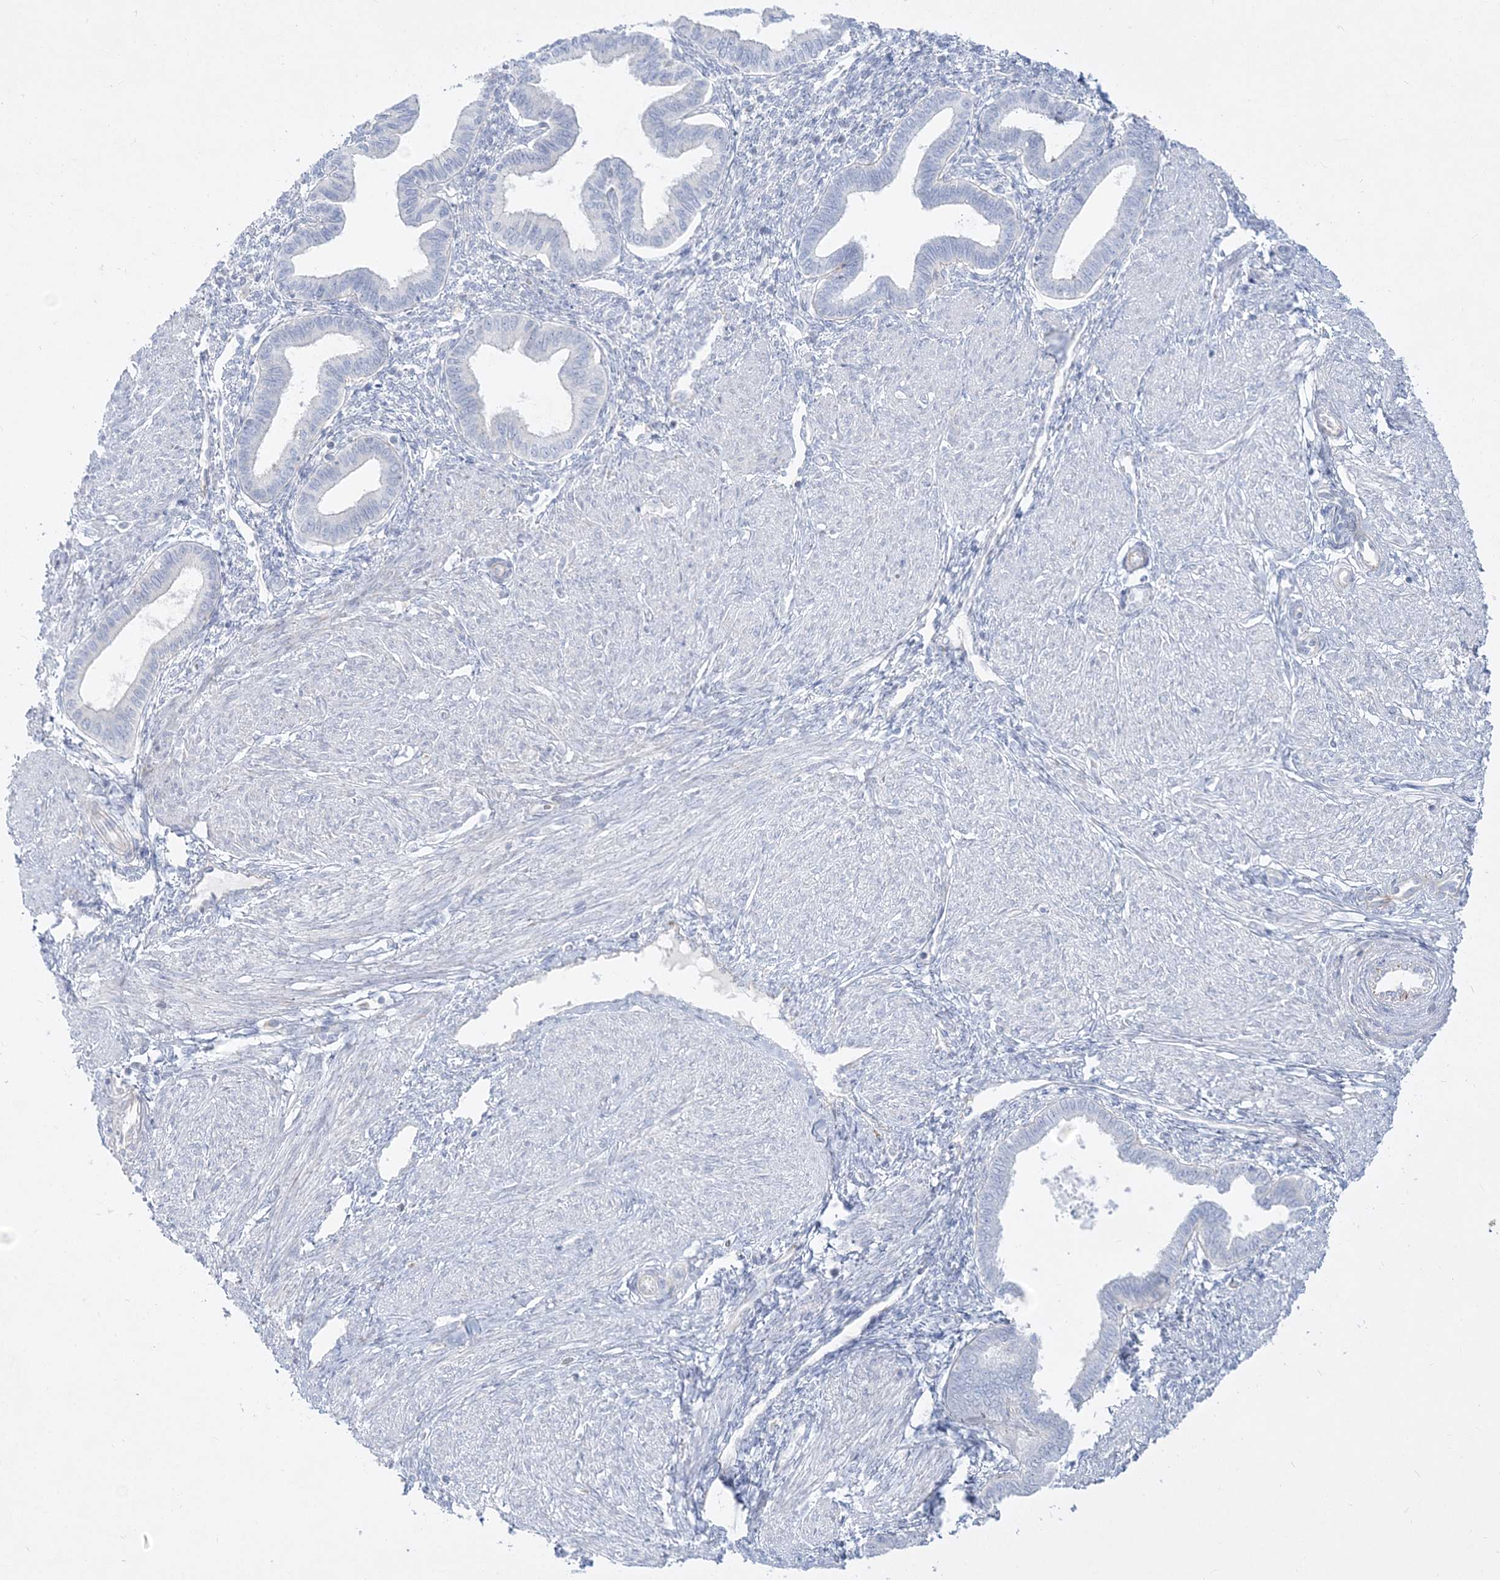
{"staining": {"intensity": "negative", "quantity": "none", "location": "none"}, "tissue": "endometrium", "cell_type": "Cells in endometrial stroma", "image_type": "normal", "snomed": [{"axis": "morphology", "description": "Normal tissue, NOS"}, {"axis": "topography", "description": "Endometrium"}], "caption": "Normal endometrium was stained to show a protein in brown. There is no significant expression in cells in endometrial stroma. (DAB (3,3'-diaminobenzidine) IHC with hematoxylin counter stain).", "gene": "GPAT2", "patient": {"sex": "female", "age": 53}}